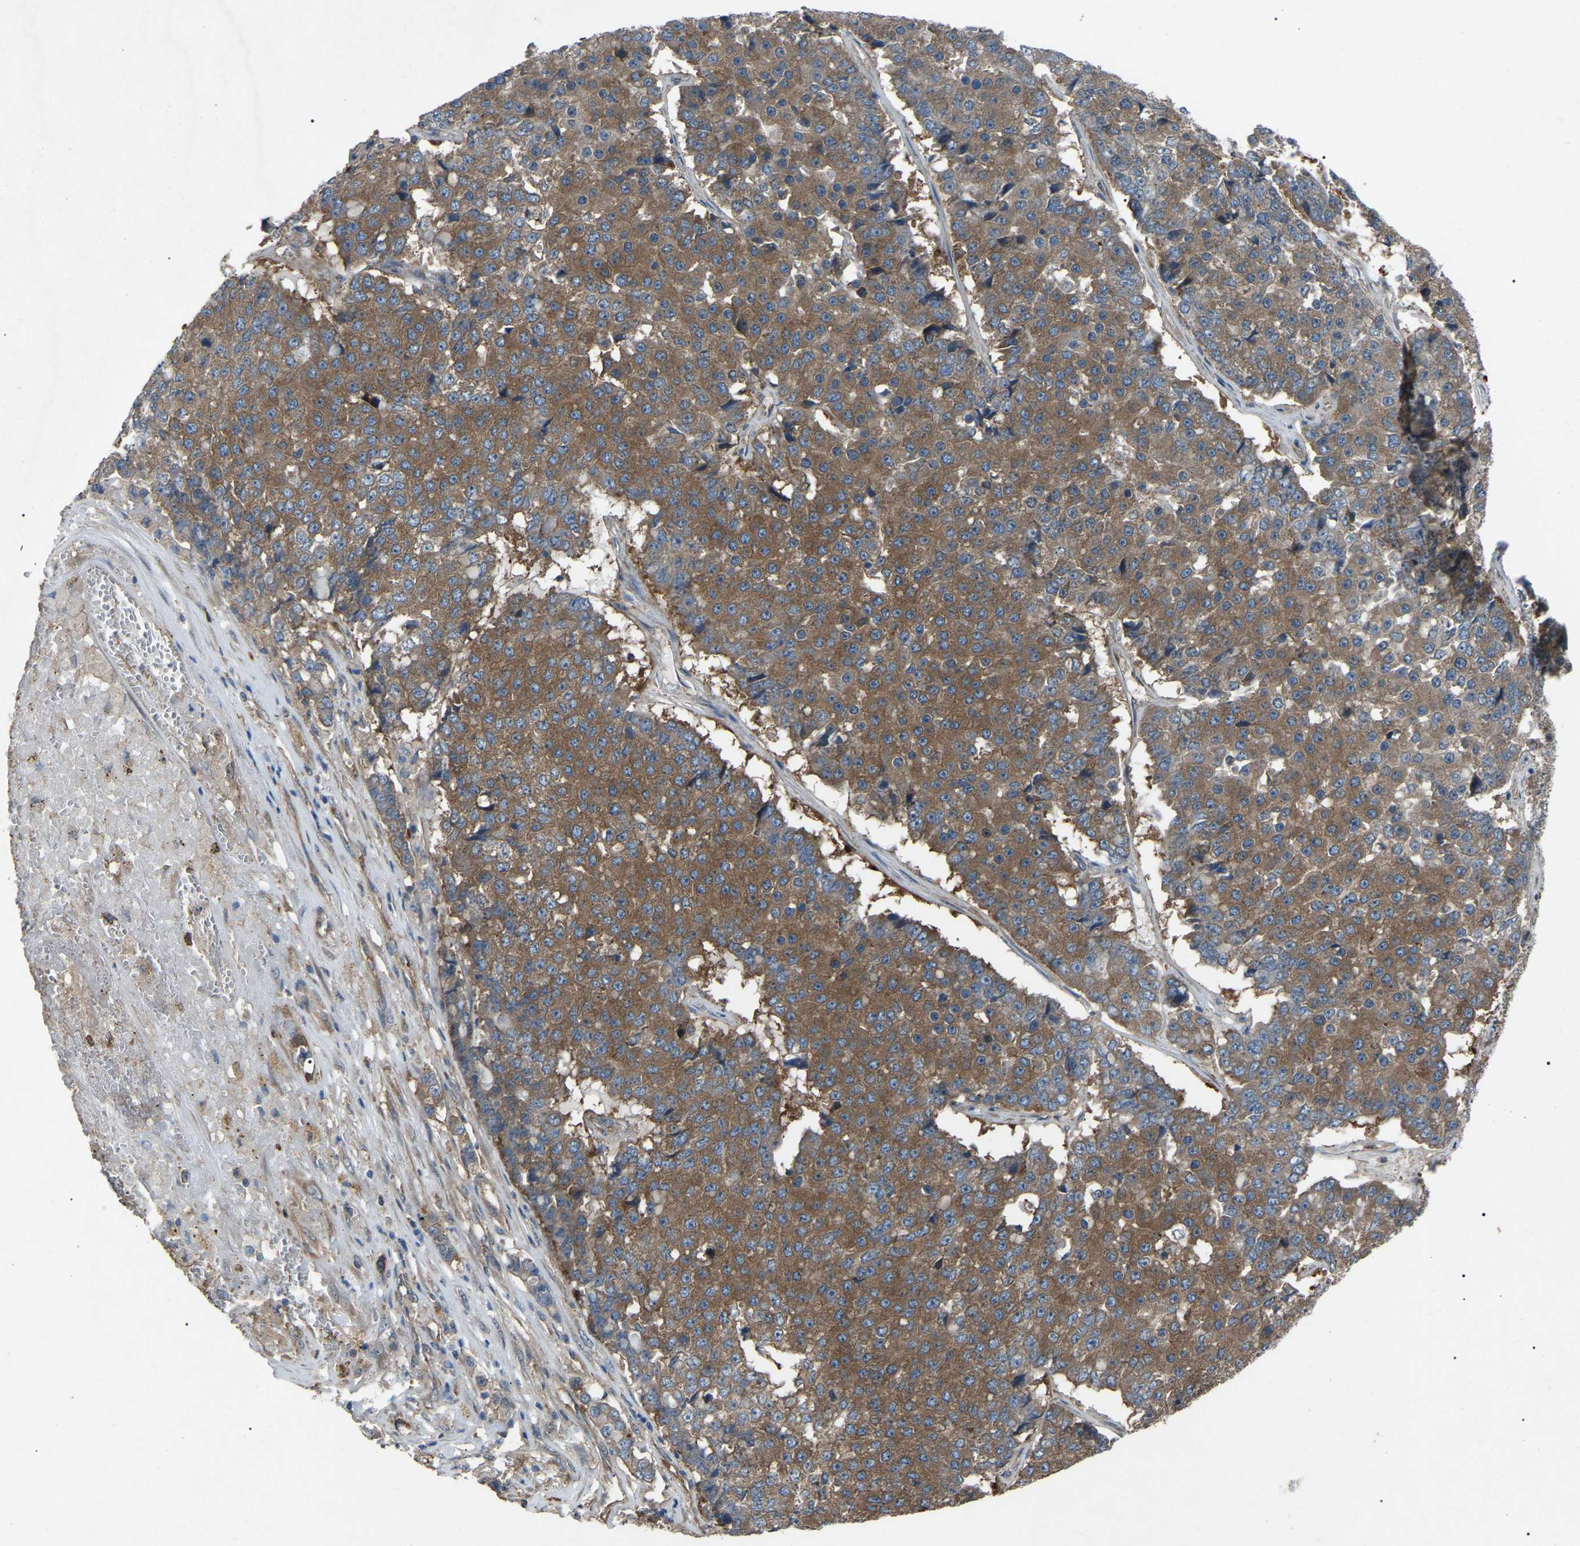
{"staining": {"intensity": "moderate", "quantity": ">75%", "location": "cytoplasmic/membranous"}, "tissue": "pancreatic cancer", "cell_type": "Tumor cells", "image_type": "cancer", "snomed": [{"axis": "morphology", "description": "Adenocarcinoma, NOS"}, {"axis": "topography", "description": "Pancreas"}], "caption": "IHC staining of pancreatic adenocarcinoma, which exhibits medium levels of moderate cytoplasmic/membranous positivity in approximately >75% of tumor cells indicating moderate cytoplasmic/membranous protein positivity. The staining was performed using DAB (brown) for protein detection and nuclei were counterstained in hematoxylin (blue).", "gene": "AIMP1", "patient": {"sex": "male", "age": 50}}